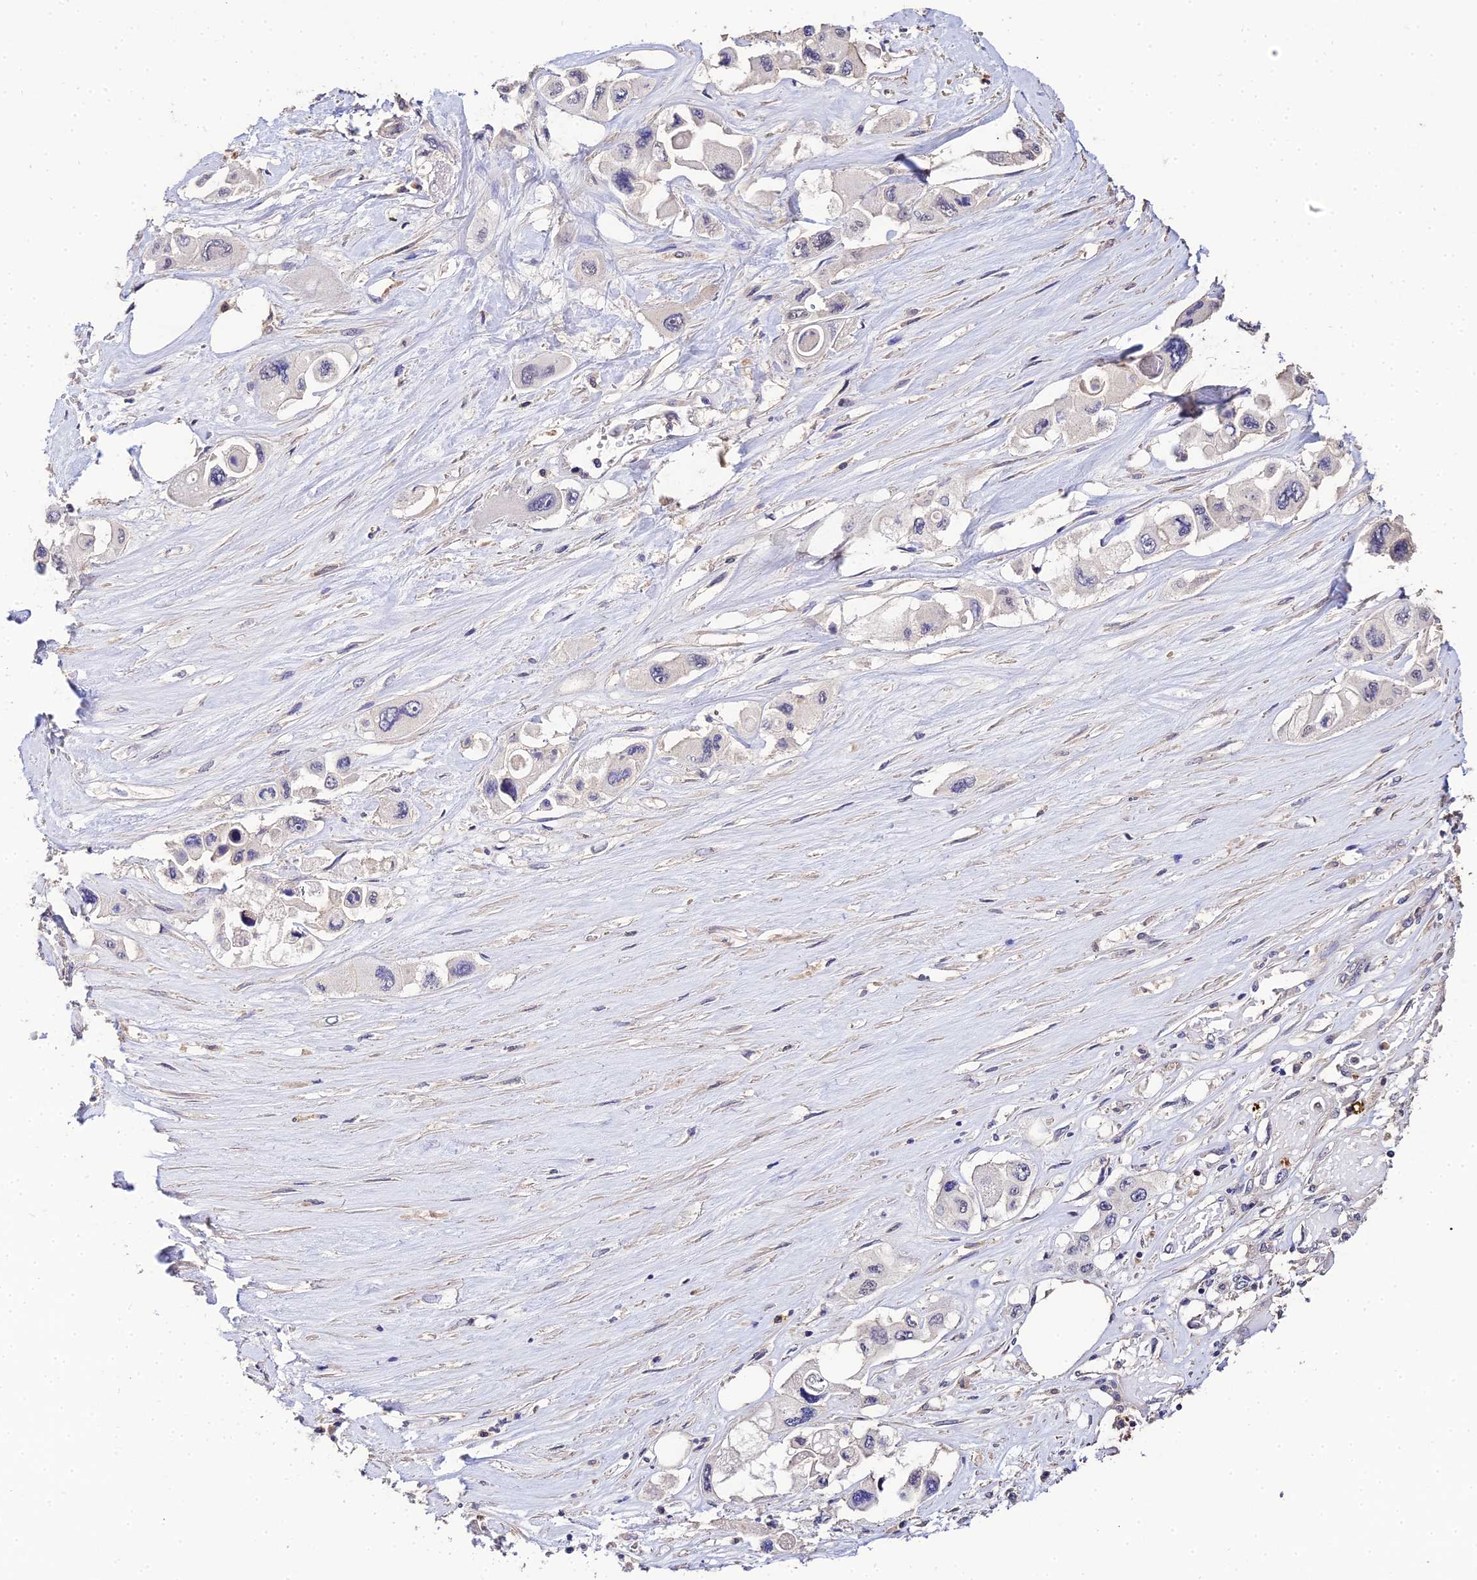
{"staining": {"intensity": "negative", "quantity": "none", "location": "none"}, "tissue": "pancreatic cancer", "cell_type": "Tumor cells", "image_type": "cancer", "snomed": [{"axis": "morphology", "description": "Adenocarcinoma, NOS"}, {"axis": "topography", "description": "Pancreas"}], "caption": "This is an immunohistochemistry (IHC) histopathology image of pancreatic cancer. There is no expression in tumor cells.", "gene": "LSM5", "patient": {"sex": "male", "age": 92}}